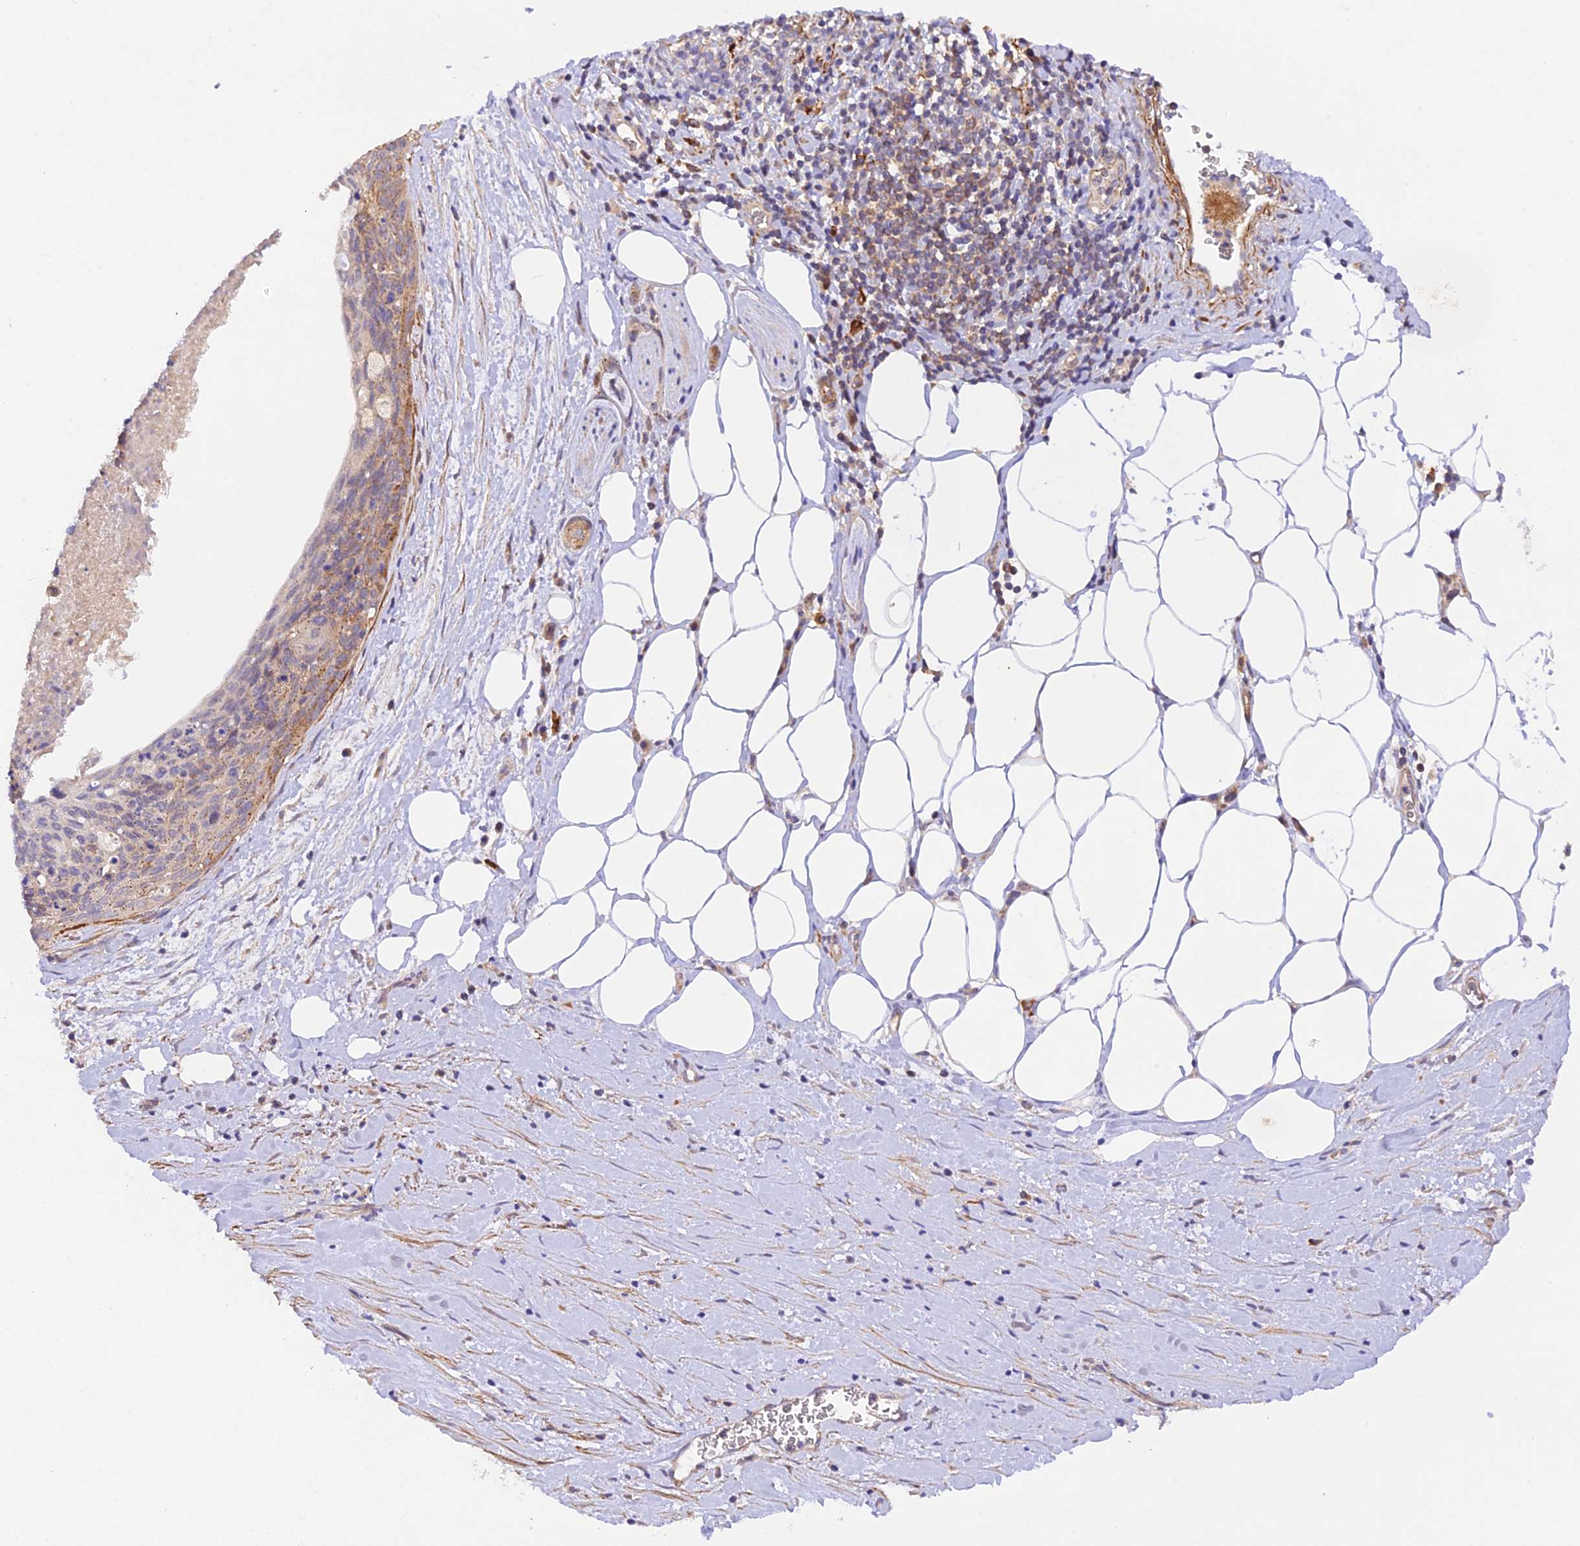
{"staining": {"intensity": "weak", "quantity": "<25%", "location": "cytoplasmic/membranous"}, "tissue": "cervical cancer", "cell_type": "Tumor cells", "image_type": "cancer", "snomed": [{"axis": "morphology", "description": "Squamous cell carcinoma, NOS"}, {"axis": "topography", "description": "Cervix"}], "caption": "A histopathology image of human cervical cancer (squamous cell carcinoma) is negative for staining in tumor cells. Nuclei are stained in blue.", "gene": "WDFY4", "patient": {"sex": "female", "age": 55}}